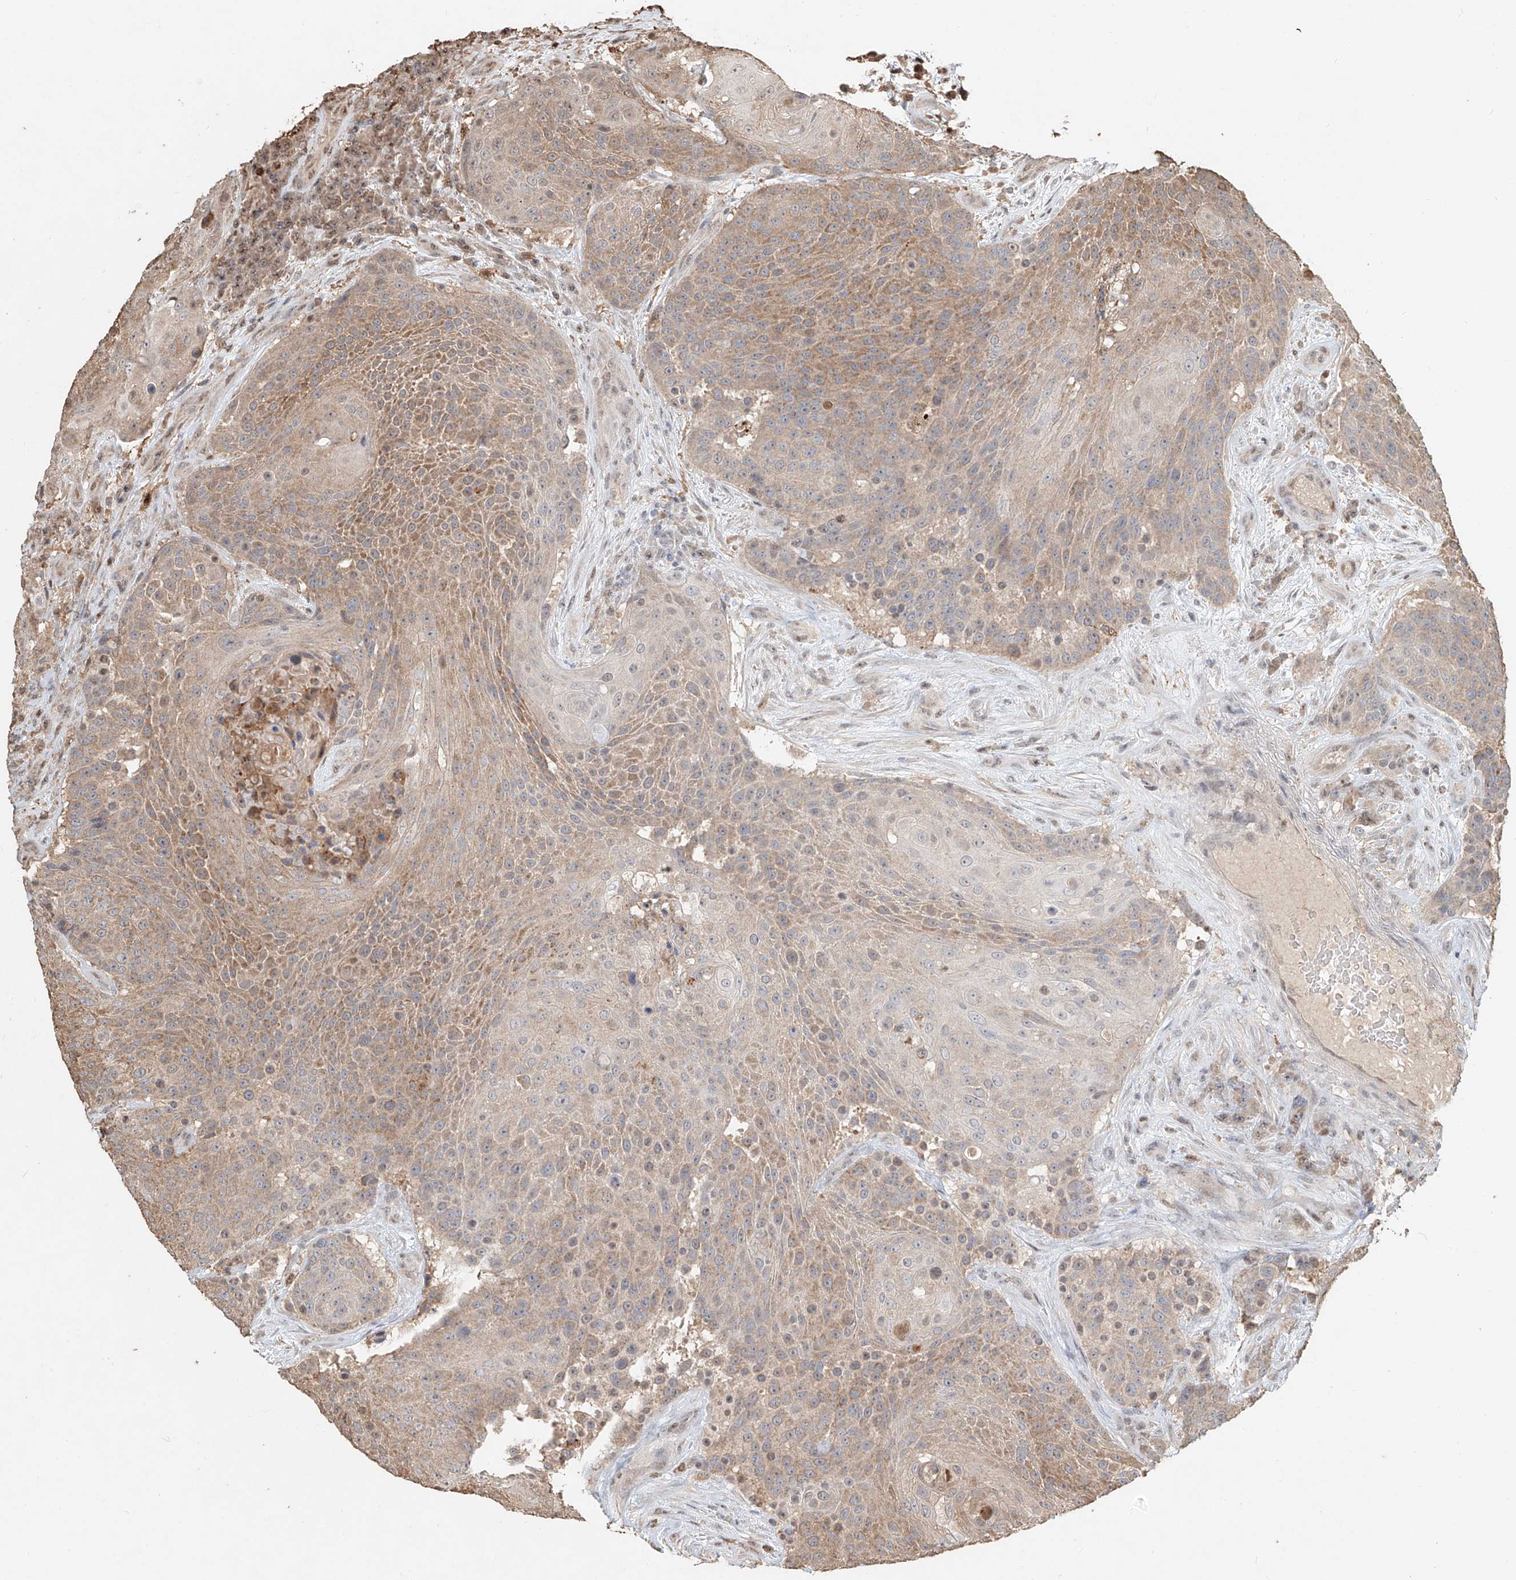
{"staining": {"intensity": "moderate", "quantity": "25%-75%", "location": "cytoplasmic/membranous"}, "tissue": "urothelial cancer", "cell_type": "Tumor cells", "image_type": "cancer", "snomed": [{"axis": "morphology", "description": "Urothelial carcinoma, High grade"}, {"axis": "topography", "description": "Urinary bladder"}], "caption": "An IHC image of neoplastic tissue is shown. Protein staining in brown shows moderate cytoplasmic/membranous positivity in urothelial carcinoma (high-grade) within tumor cells.", "gene": "RMND1", "patient": {"sex": "female", "age": 63}}